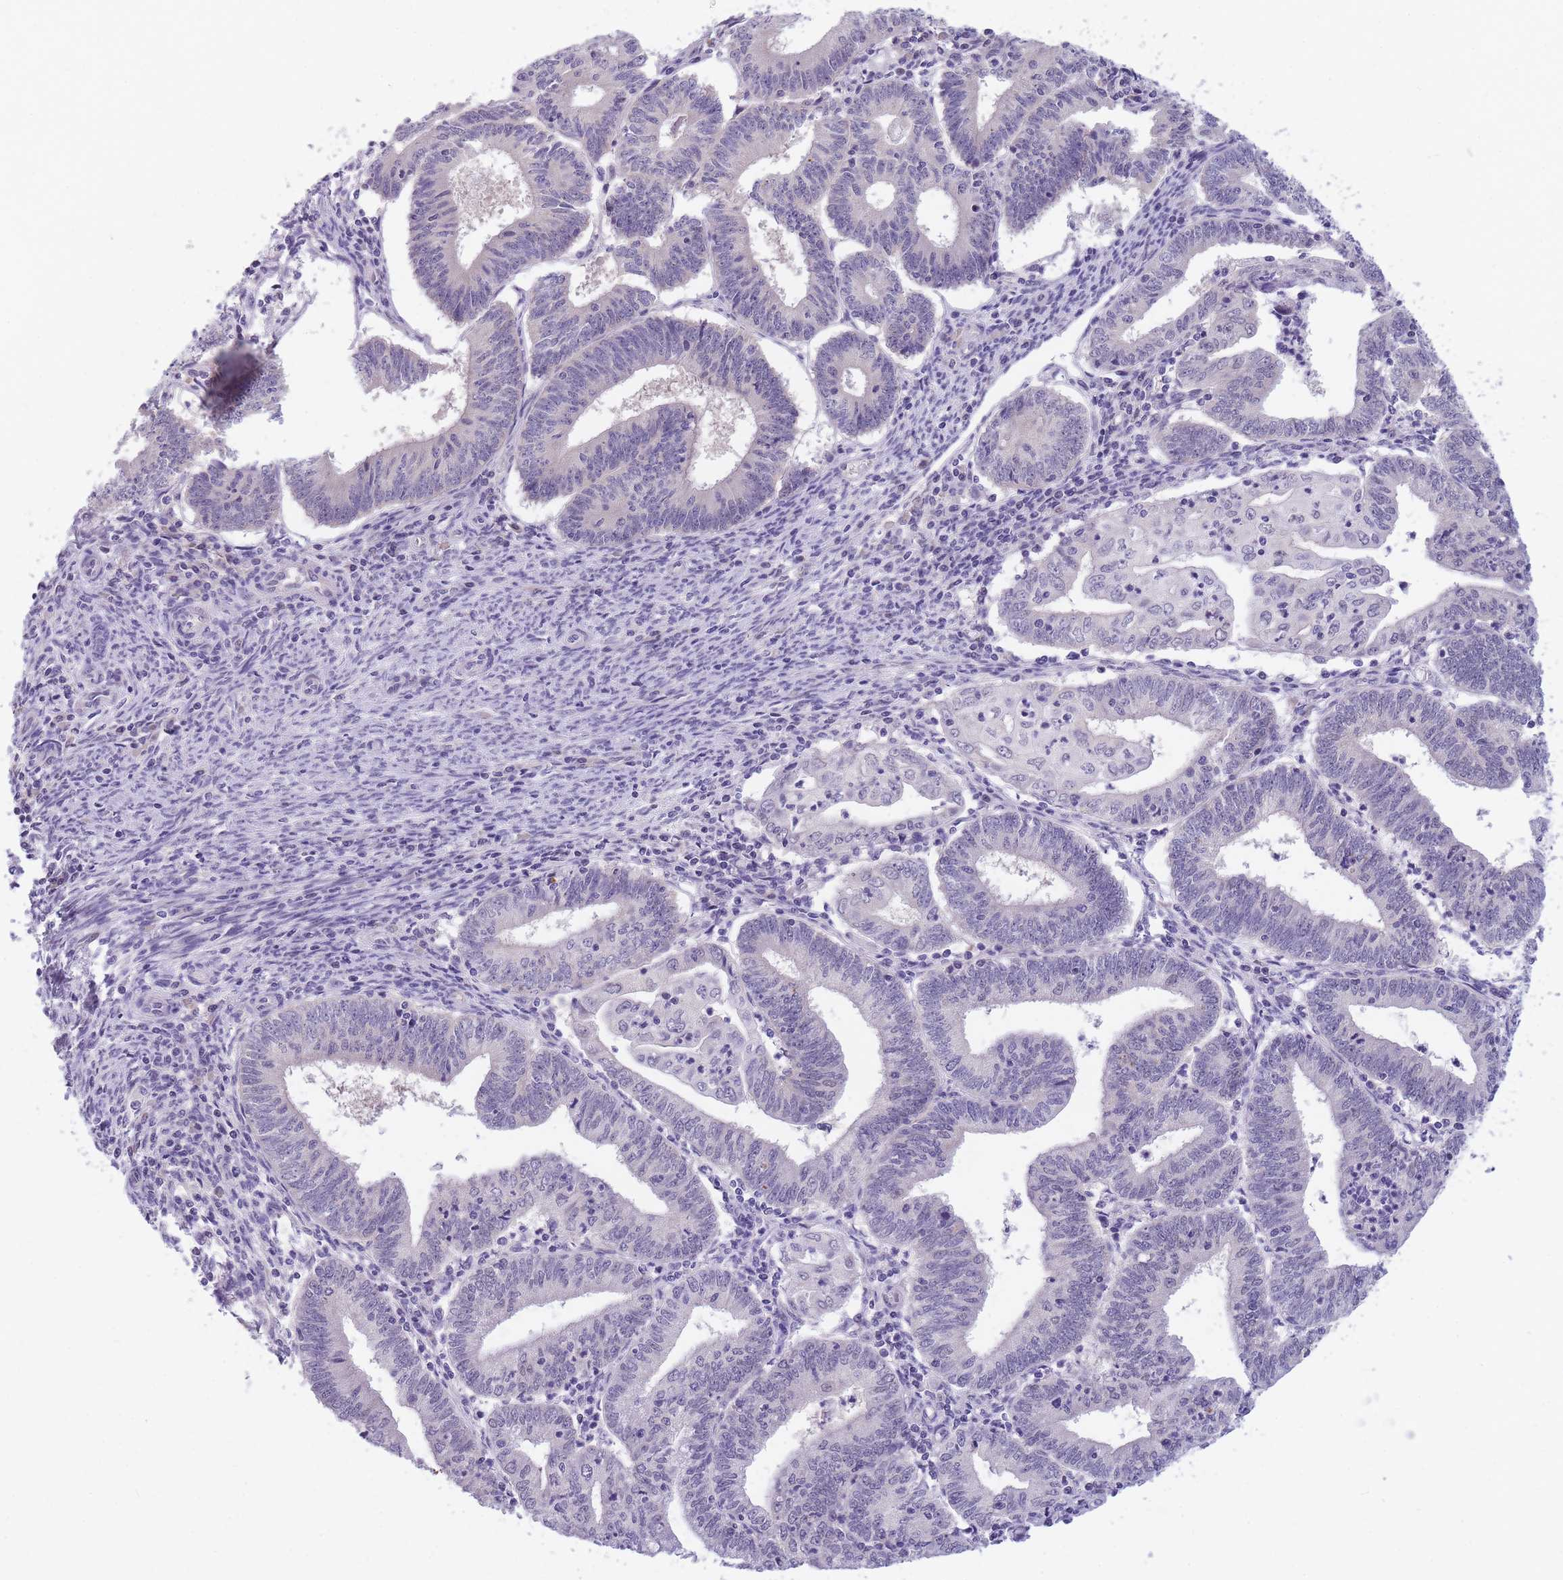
{"staining": {"intensity": "negative", "quantity": "none", "location": "none"}, "tissue": "endometrial cancer", "cell_type": "Tumor cells", "image_type": "cancer", "snomed": [{"axis": "morphology", "description": "Adenocarcinoma, NOS"}, {"axis": "topography", "description": "Endometrium"}], "caption": "Tumor cells are negative for brown protein staining in endometrial adenocarcinoma.", "gene": "DDX49", "patient": {"sex": "female", "age": 60}}